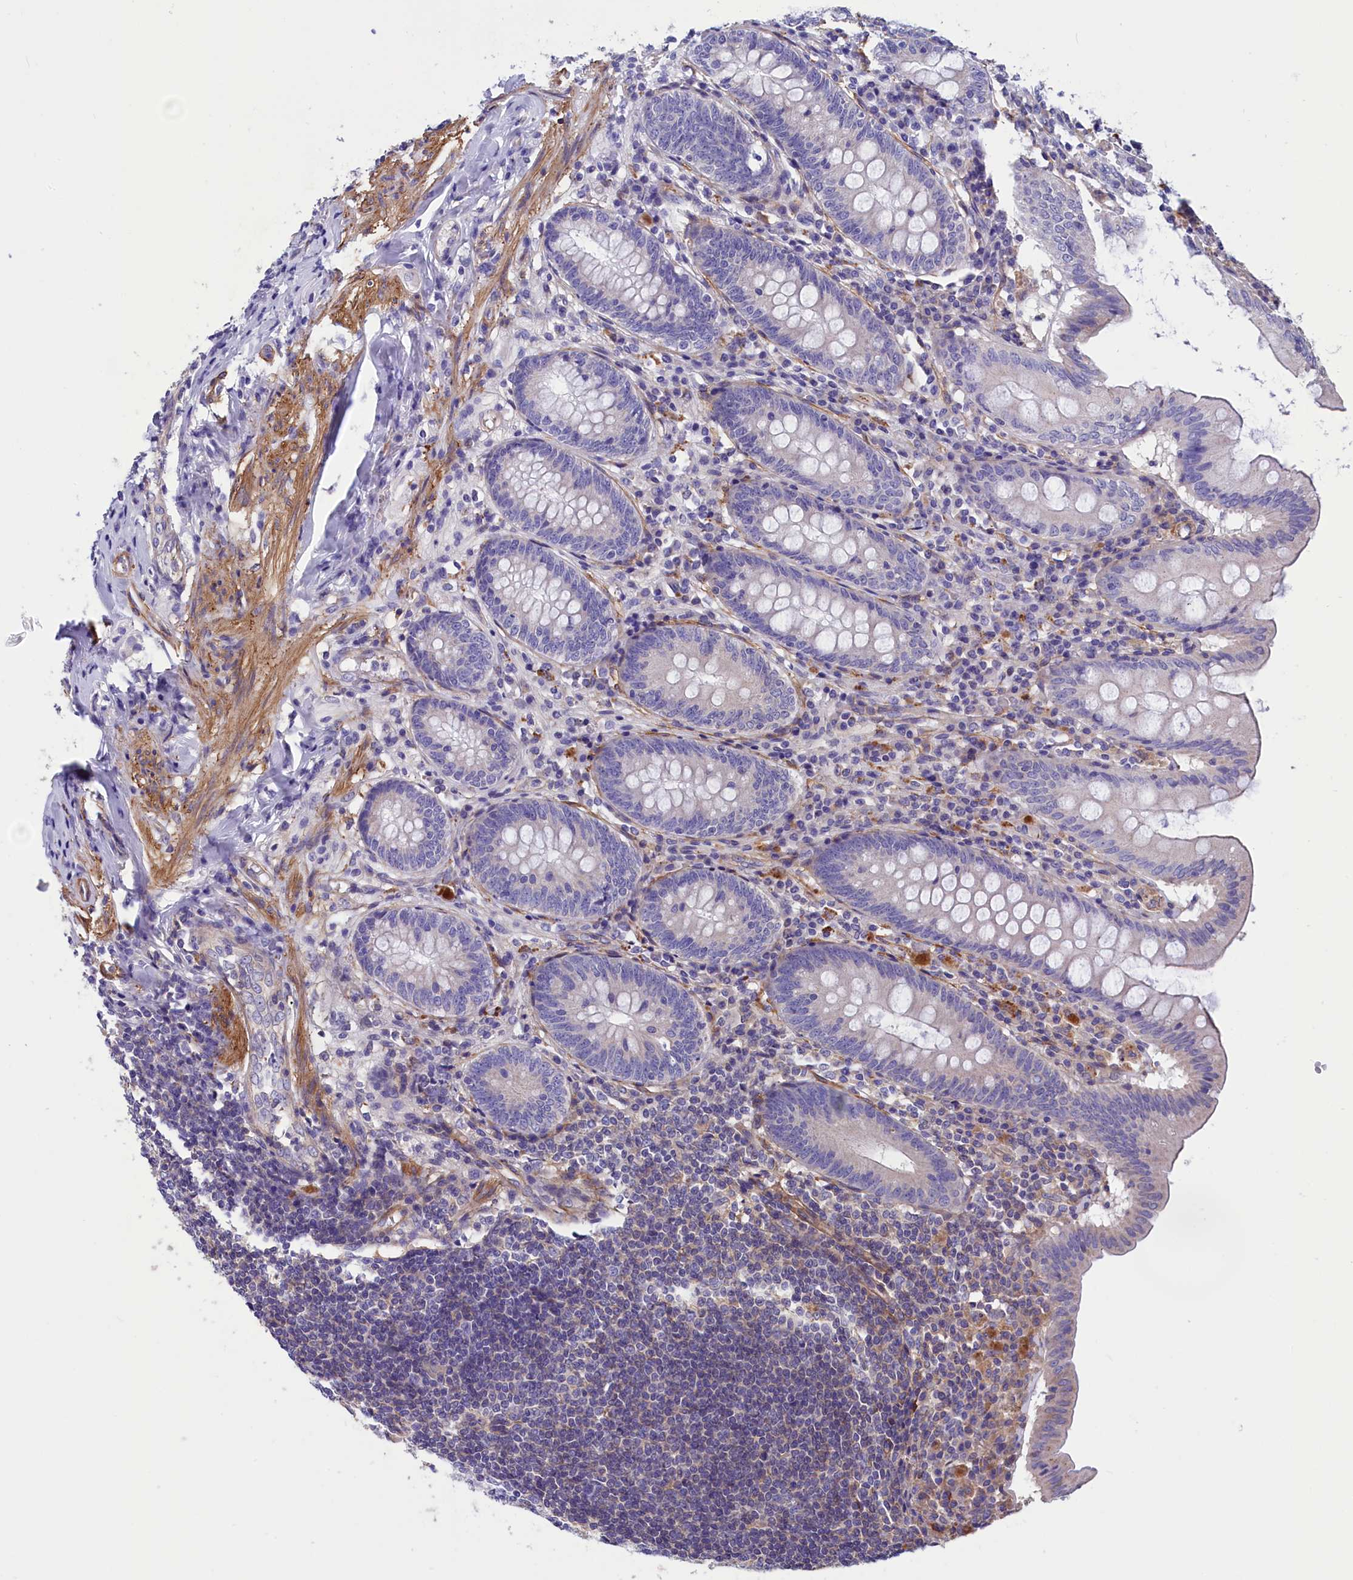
{"staining": {"intensity": "negative", "quantity": "none", "location": "none"}, "tissue": "appendix", "cell_type": "Glandular cells", "image_type": "normal", "snomed": [{"axis": "morphology", "description": "Normal tissue, NOS"}, {"axis": "topography", "description": "Appendix"}], "caption": "The immunohistochemistry micrograph has no significant expression in glandular cells of appendix.", "gene": "AMDHD2", "patient": {"sex": "female", "age": 54}}